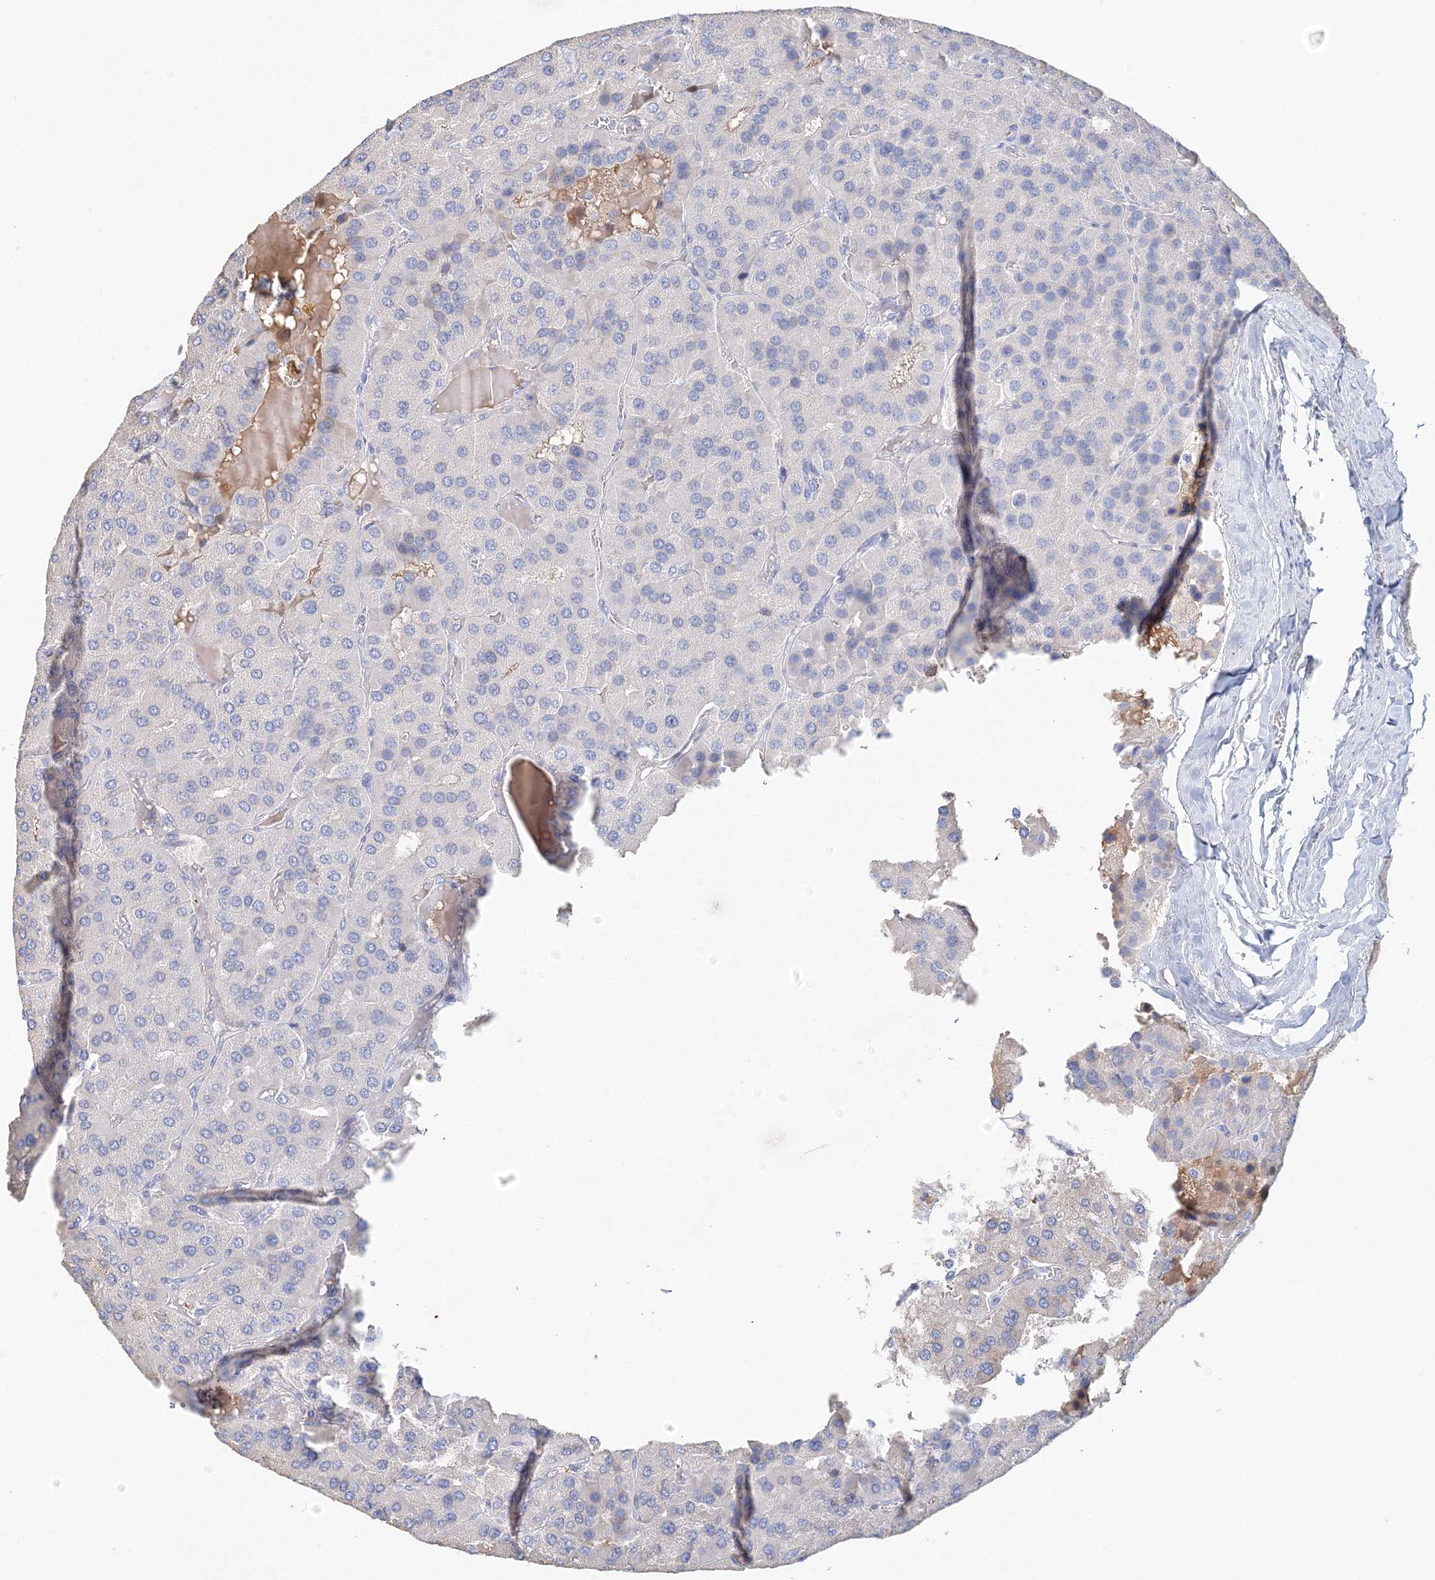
{"staining": {"intensity": "negative", "quantity": "none", "location": "none"}, "tissue": "parathyroid gland", "cell_type": "Glandular cells", "image_type": "normal", "snomed": [{"axis": "morphology", "description": "Normal tissue, NOS"}, {"axis": "morphology", "description": "Adenoma, NOS"}, {"axis": "topography", "description": "Parathyroid gland"}], "caption": "Immunohistochemistry (IHC) photomicrograph of benign parathyroid gland: human parathyroid gland stained with DAB displays no significant protein staining in glandular cells.", "gene": "LRRIQ4", "patient": {"sex": "female", "age": 86}}